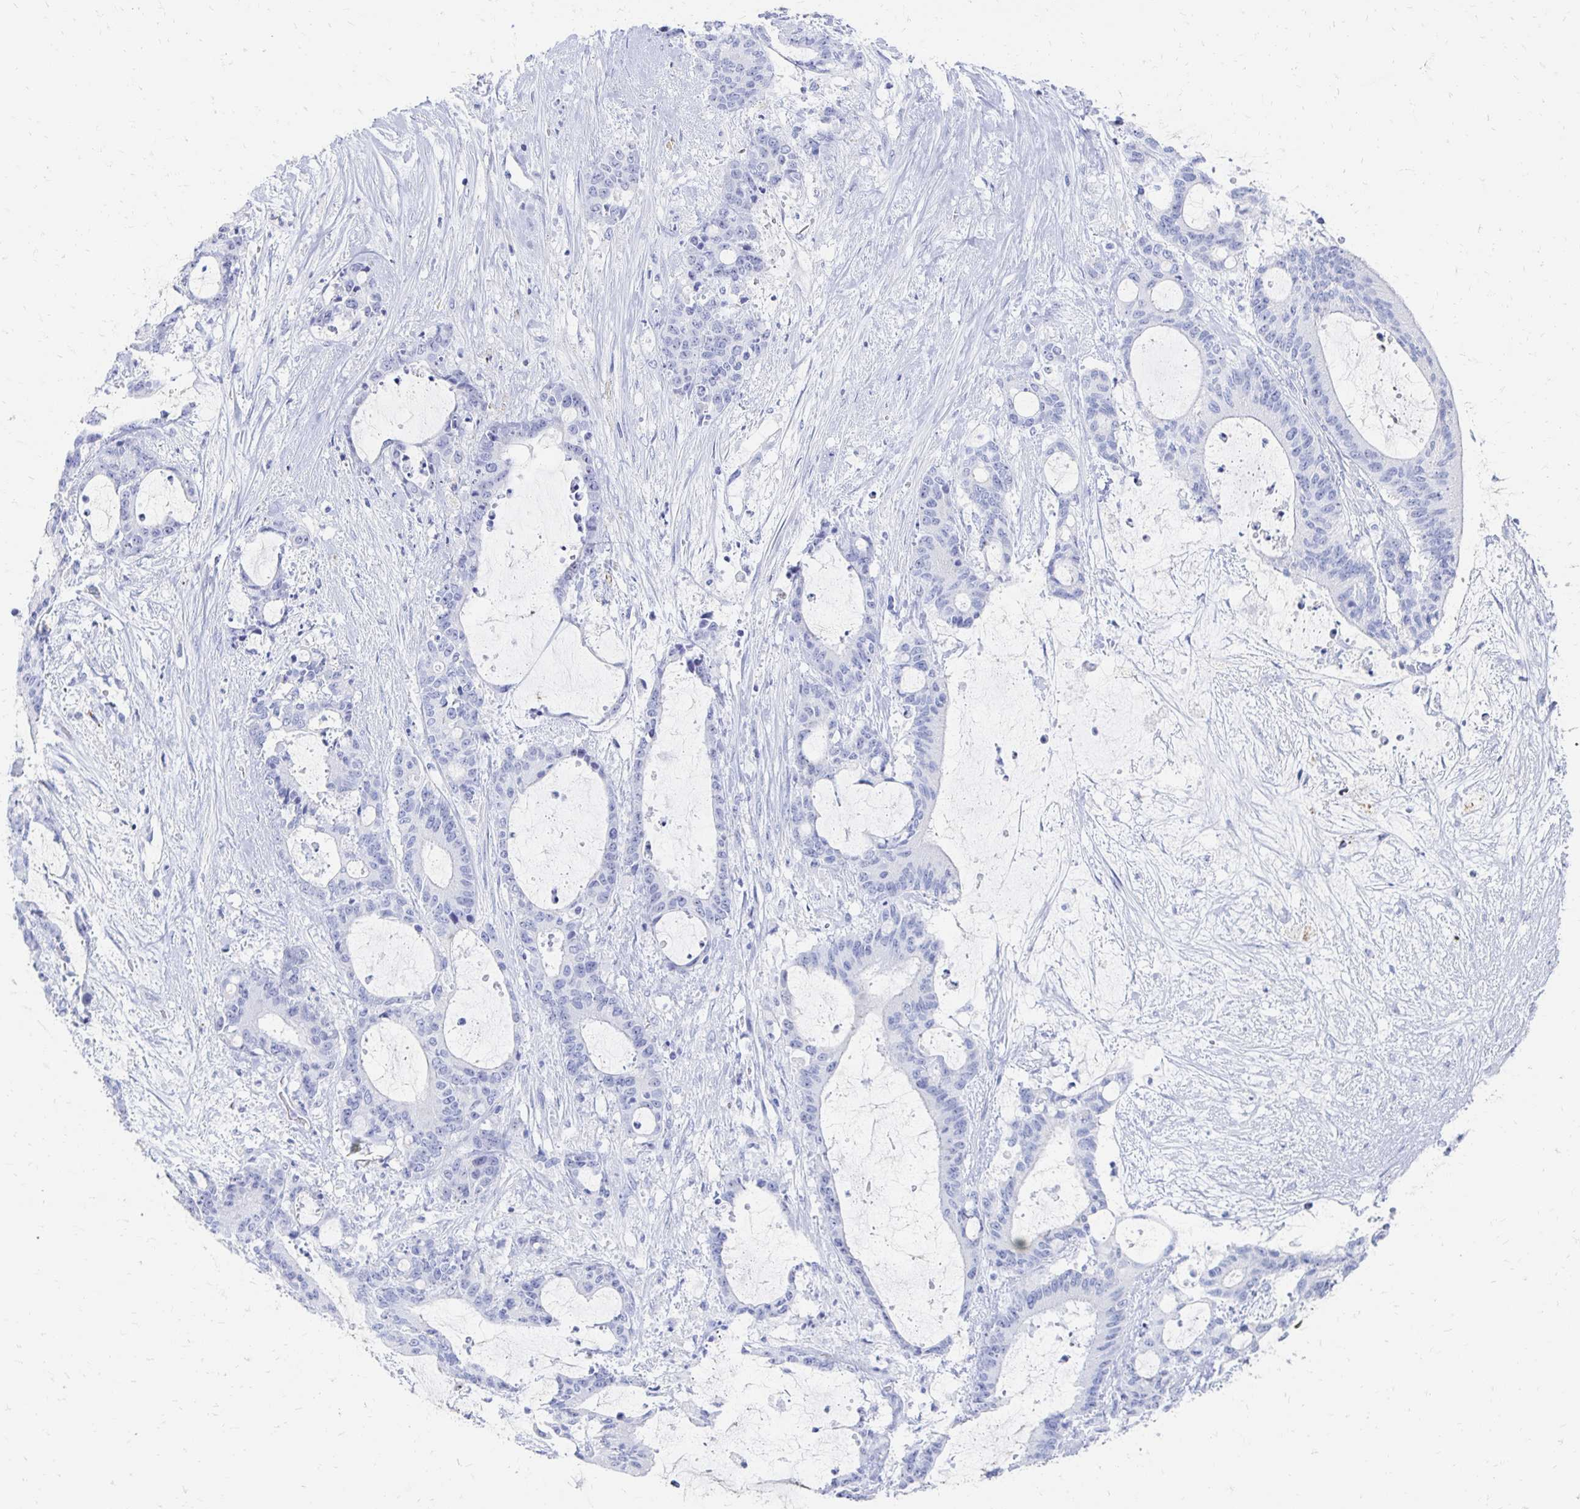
{"staining": {"intensity": "negative", "quantity": "none", "location": "none"}, "tissue": "liver cancer", "cell_type": "Tumor cells", "image_type": "cancer", "snomed": [{"axis": "morphology", "description": "Normal tissue, NOS"}, {"axis": "morphology", "description": "Cholangiocarcinoma"}, {"axis": "topography", "description": "Liver"}, {"axis": "topography", "description": "Peripheral nerve tissue"}], "caption": "A micrograph of liver cancer stained for a protein demonstrates no brown staining in tumor cells.", "gene": "CST6", "patient": {"sex": "female", "age": 73}}